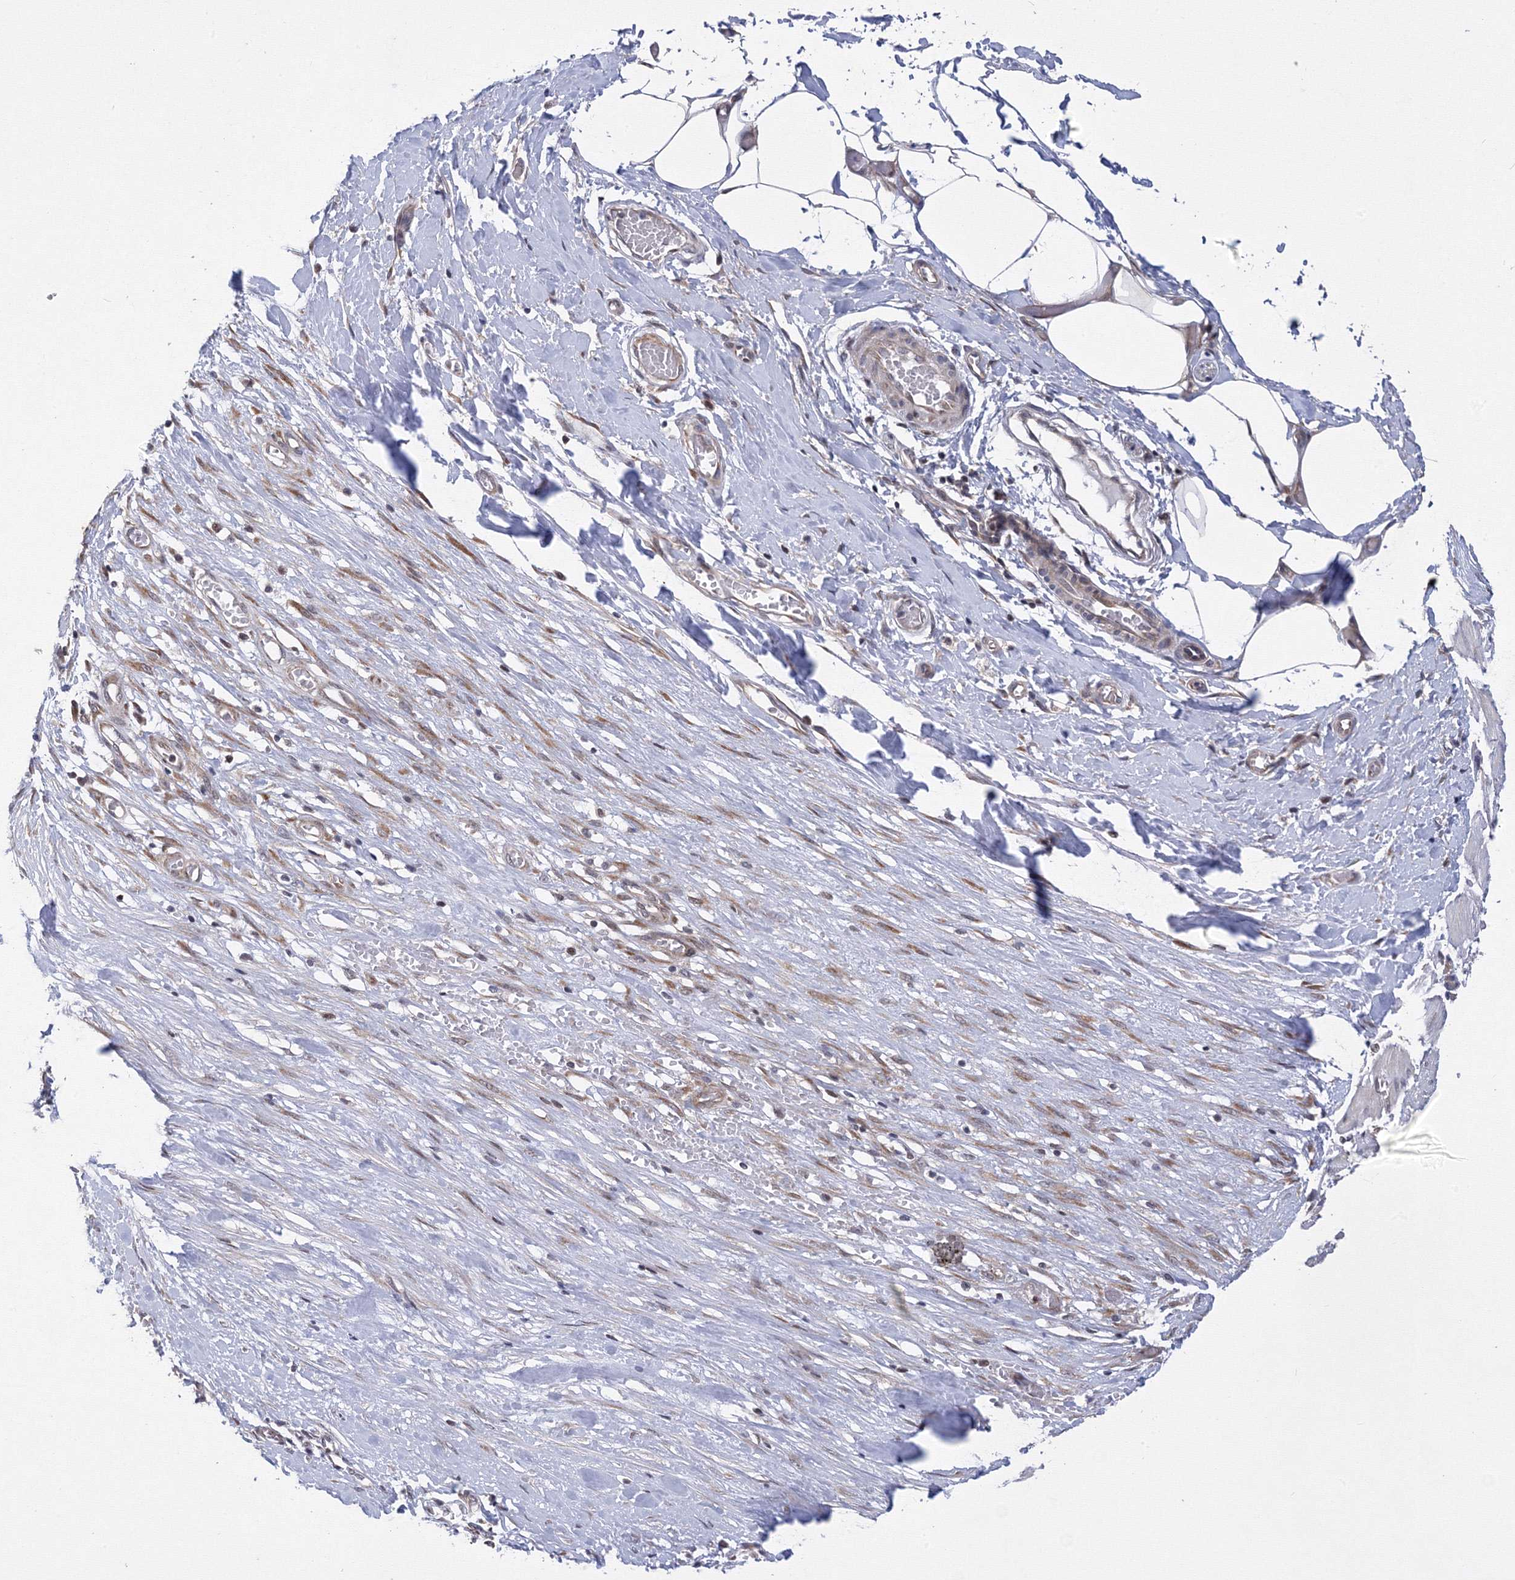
{"staining": {"intensity": "moderate", "quantity": "<25%", "location": "cytoplasmic/membranous,nuclear"}, "tissue": "smooth muscle", "cell_type": "Smooth muscle cells", "image_type": "normal", "snomed": [{"axis": "morphology", "description": "Normal tissue, NOS"}, {"axis": "morphology", "description": "Adenocarcinoma, NOS"}, {"axis": "topography", "description": "Colon"}, {"axis": "topography", "description": "Peripheral nerve tissue"}], "caption": "Immunohistochemical staining of unremarkable human smooth muscle displays moderate cytoplasmic/membranous,nuclear protein expression in approximately <25% of smooth muscle cells.", "gene": "GPN1", "patient": {"sex": "male", "age": 14}}